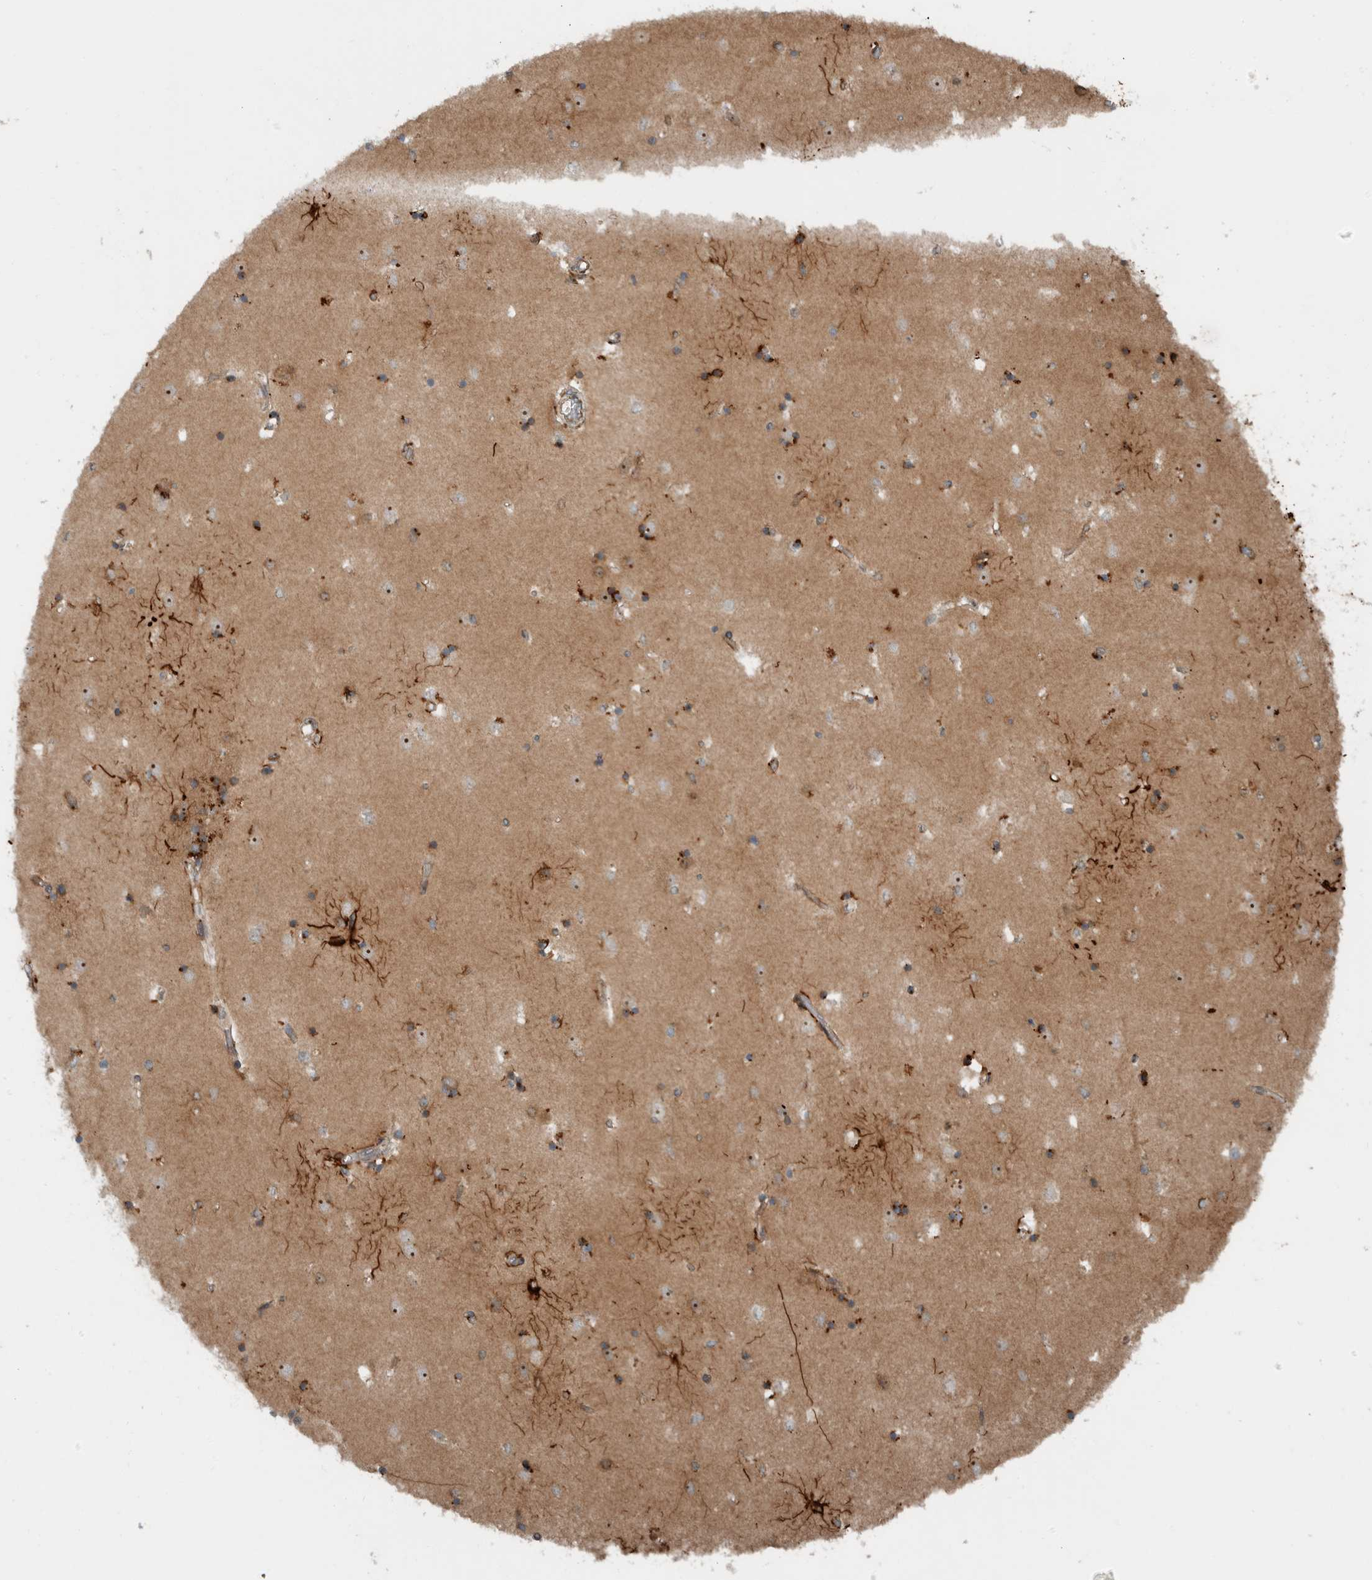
{"staining": {"intensity": "strong", "quantity": "25%-75%", "location": "cytoplasmic/membranous"}, "tissue": "caudate", "cell_type": "Glial cells", "image_type": "normal", "snomed": [{"axis": "morphology", "description": "Normal tissue, NOS"}, {"axis": "topography", "description": "Lateral ventricle wall"}], "caption": "Immunohistochemistry of normal caudate exhibits high levels of strong cytoplasmic/membranous staining in approximately 25%-75% of glial cells.", "gene": "GIGYF1", "patient": {"sex": "male", "age": 45}}